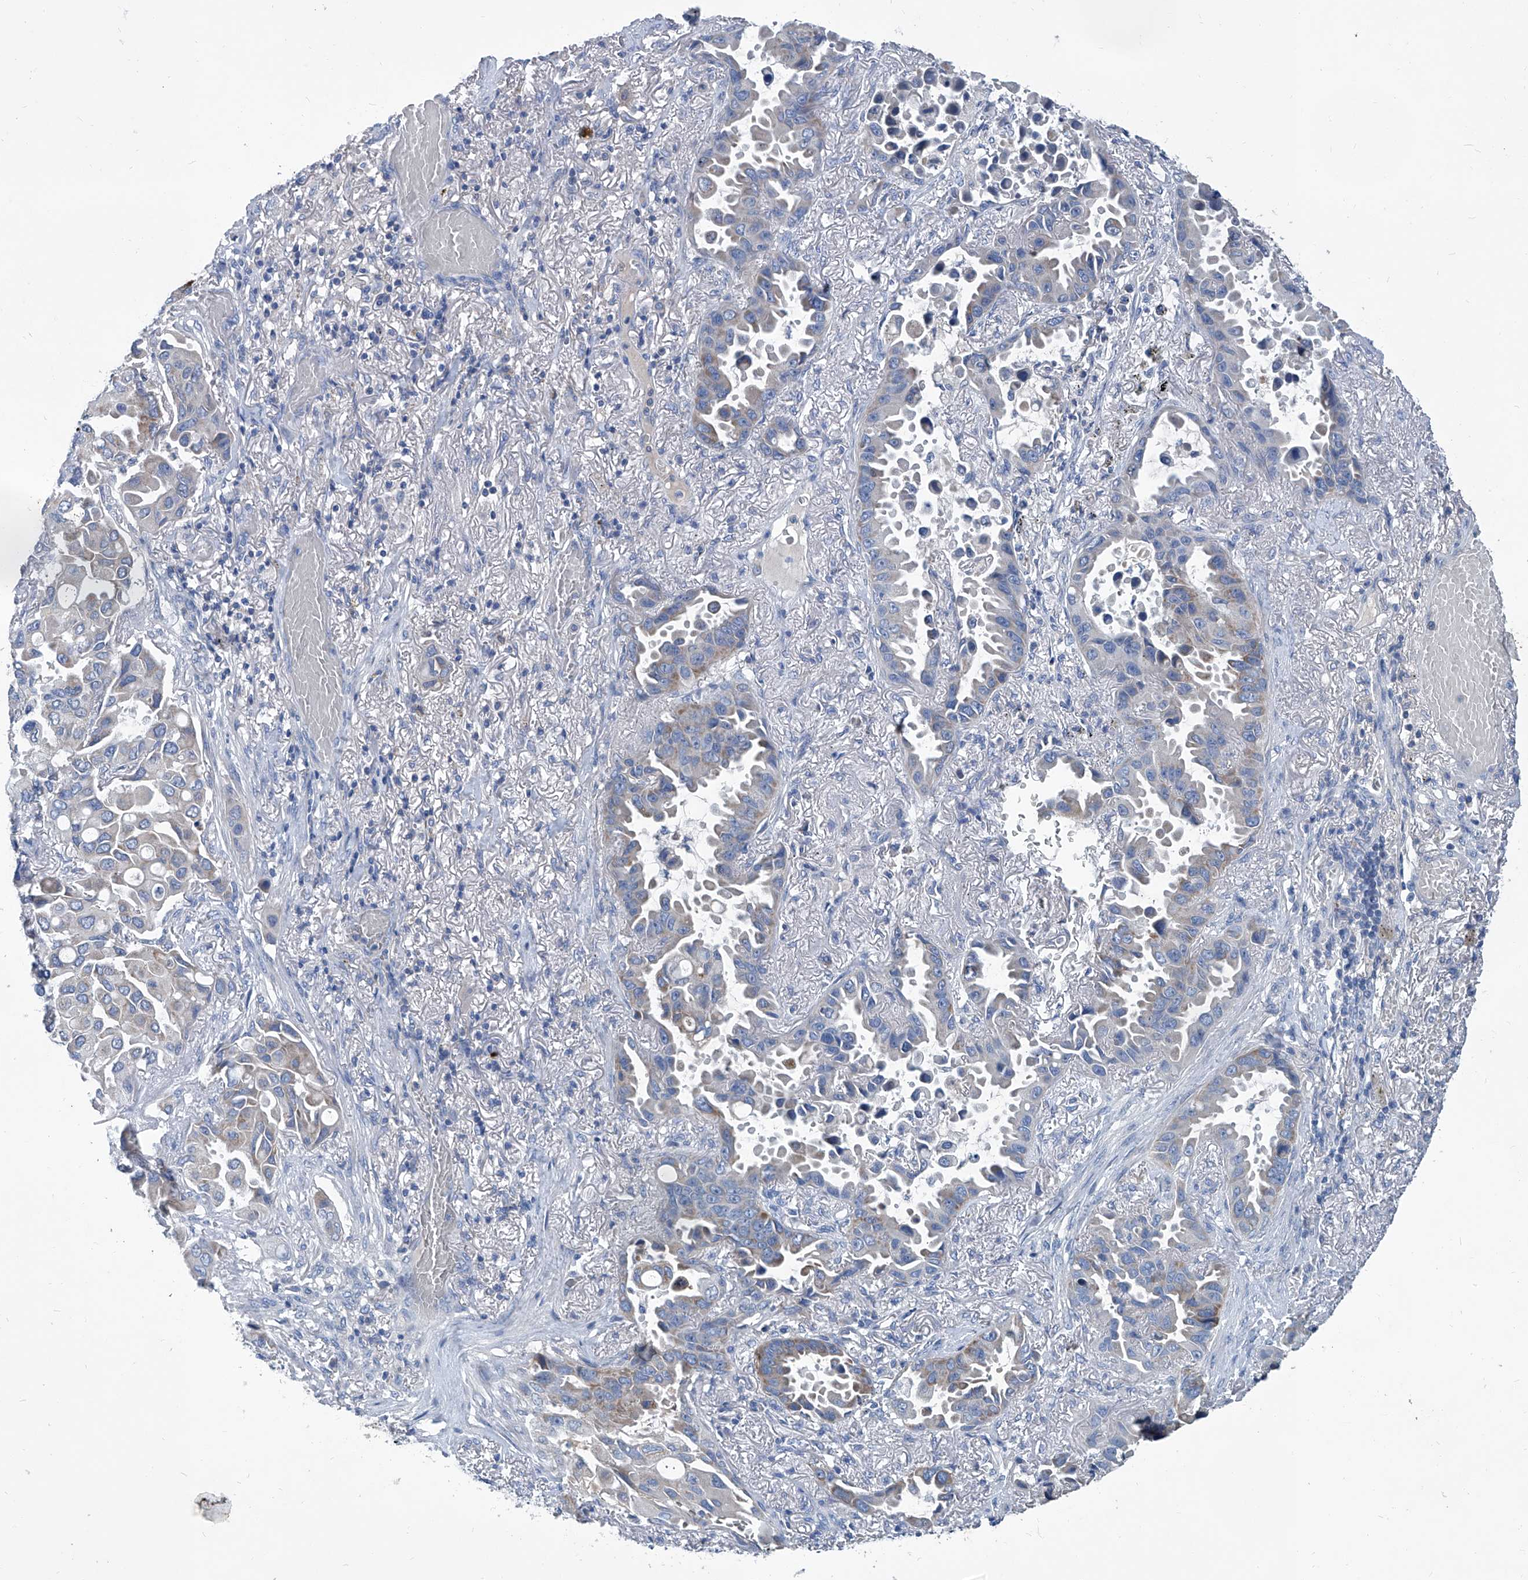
{"staining": {"intensity": "weak", "quantity": "25%-75%", "location": "cytoplasmic/membranous"}, "tissue": "lung cancer", "cell_type": "Tumor cells", "image_type": "cancer", "snomed": [{"axis": "morphology", "description": "Adenocarcinoma, NOS"}, {"axis": "topography", "description": "Lung"}], "caption": "Immunohistochemistry (IHC) photomicrograph of neoplastic tissue: lung adenocarcinoma stained using IHC shows low levels of weak protein expression localized specifically in the cytoplasmic/membranous of tumor cells, appearing as a cytoplasmic/membranous brown color.", "gene": "MTARC1", "patient": {"sex": "male", "age": 64}}